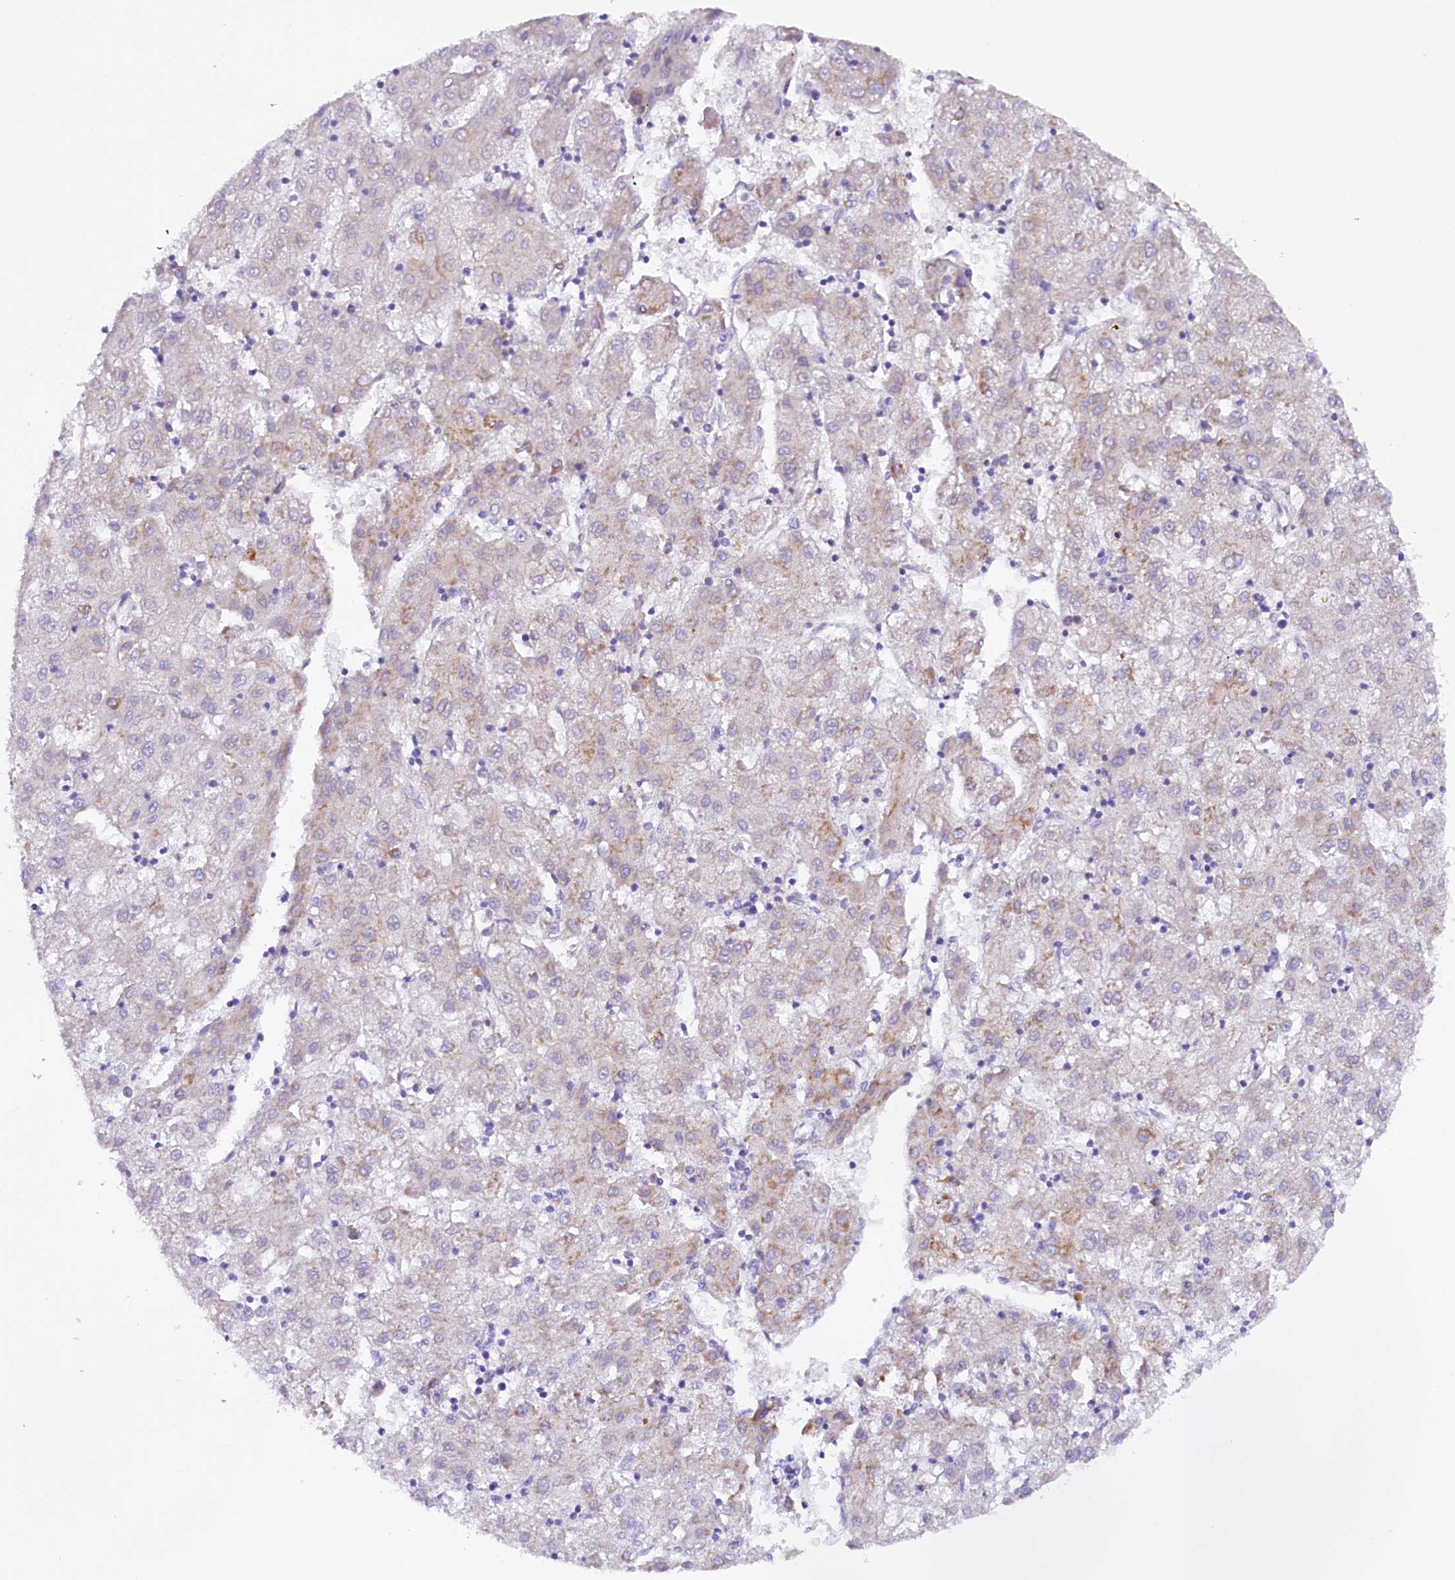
{"staining": {"intensity": "weak", "quantity": "<25%", "location": "cytoplasmic/membranous"}, "tissue": "liver cancer", "cell_type": "Tumor cells", "image_type": "cancer", "snomed": [{"axis": "morphology", "description": "Carcinoma, Hepatocellular, NOS"}, {"axis": "topography", "description": "Liver"}], "caption": "Immunohistochemical staining of liver cancer (hepatocellular carcinoma) displays no significant expression in tumor cells.", "gene": "SSC5D", "patient": {"sex": "male", "age": 72}}